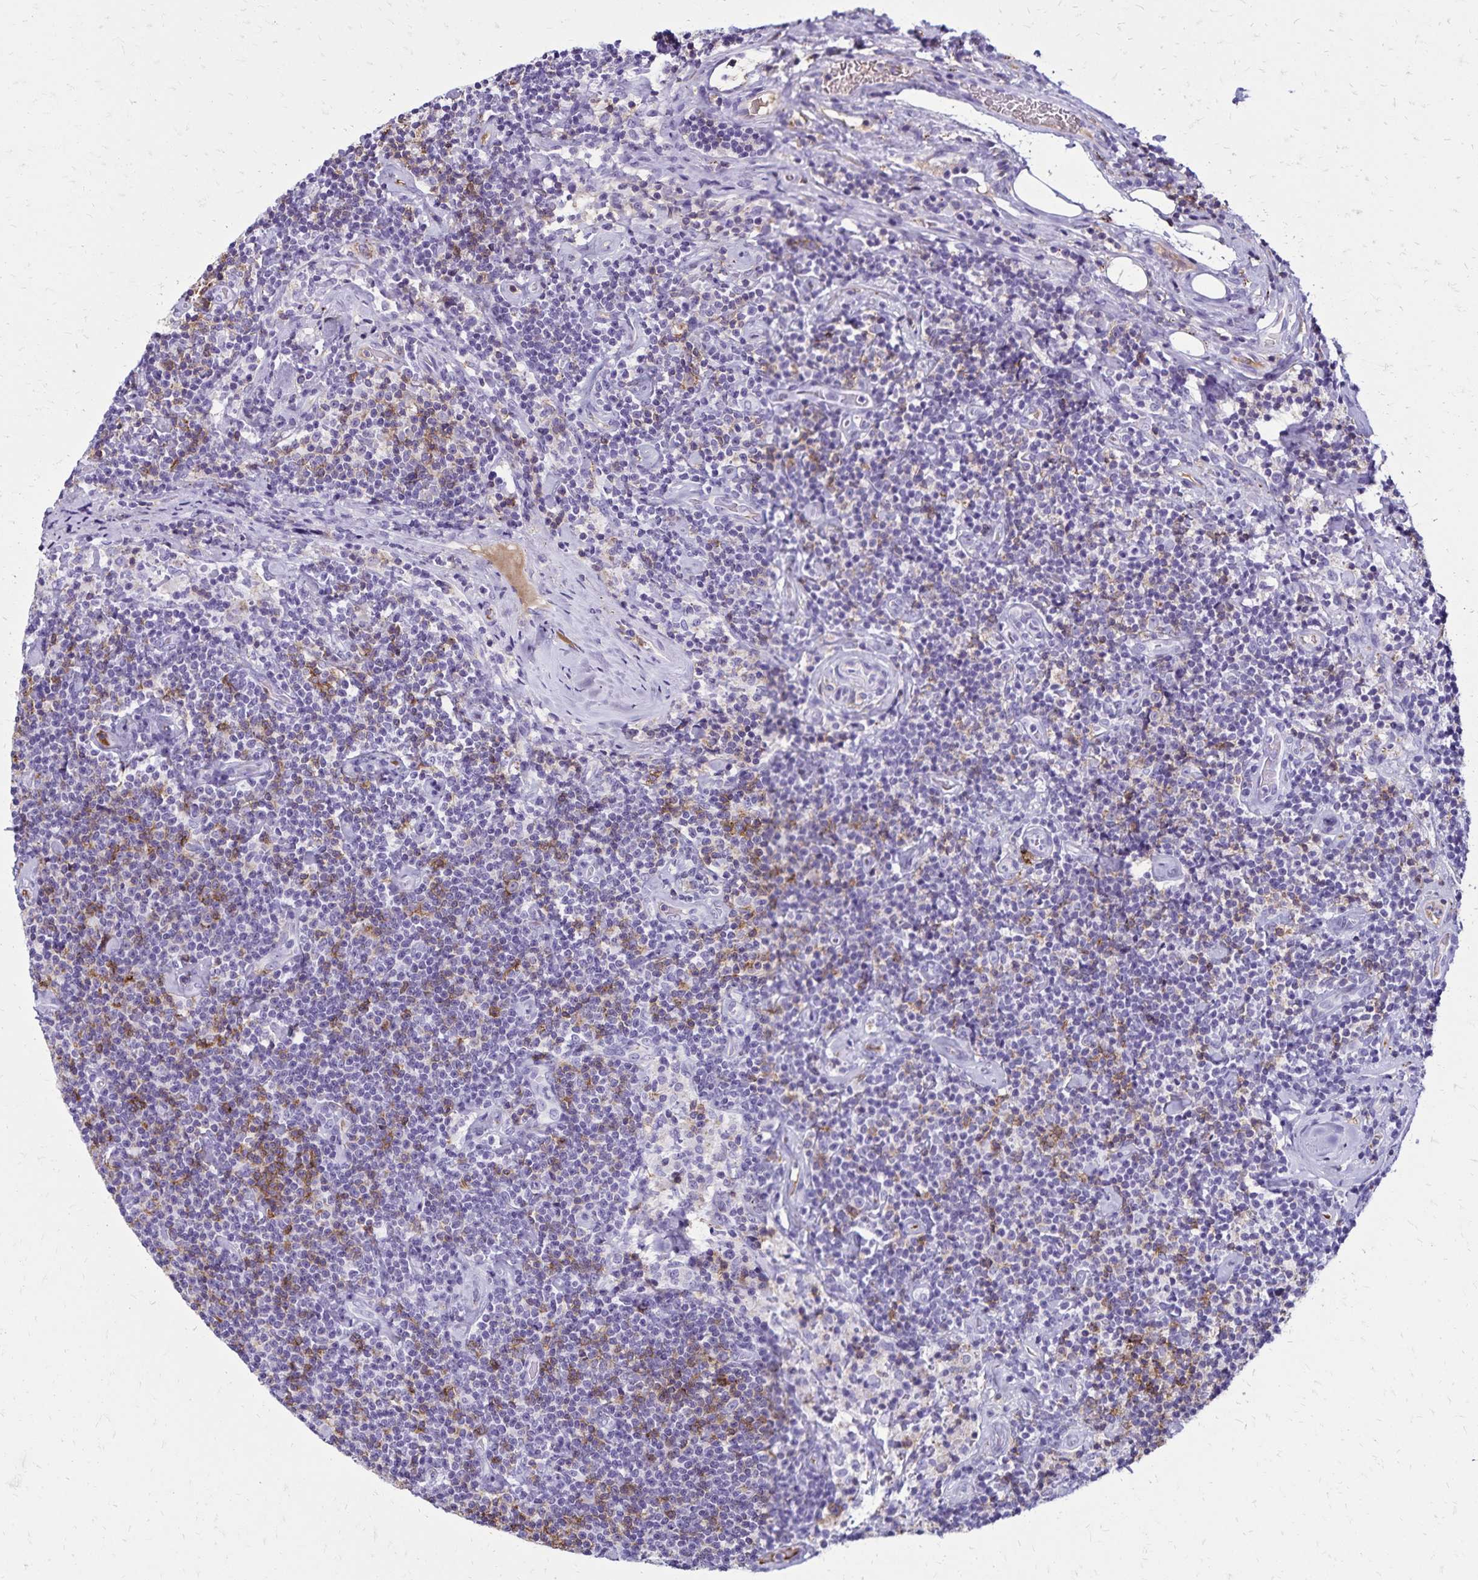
{"staining": {"intensity": "negative", "quantity": "none", "location": "none"}, "tissue": "lymphoma", "cell_type": "Tumor cells", "image_type": "cancer", "snomed": [{"axis": "morphology", "description": "Malignant lymphoma, non-Hodgkin's type, Low grade"}, {"axis": "topography", "description": "Lymph node"}], "caption": "Micrograph shows no significant protein positivity in tumor cells of low-grade malignant lymphoma, non-Hodgkin's type.", "gene": "CD27", "patient": {"sex": "male", "age": 81}}